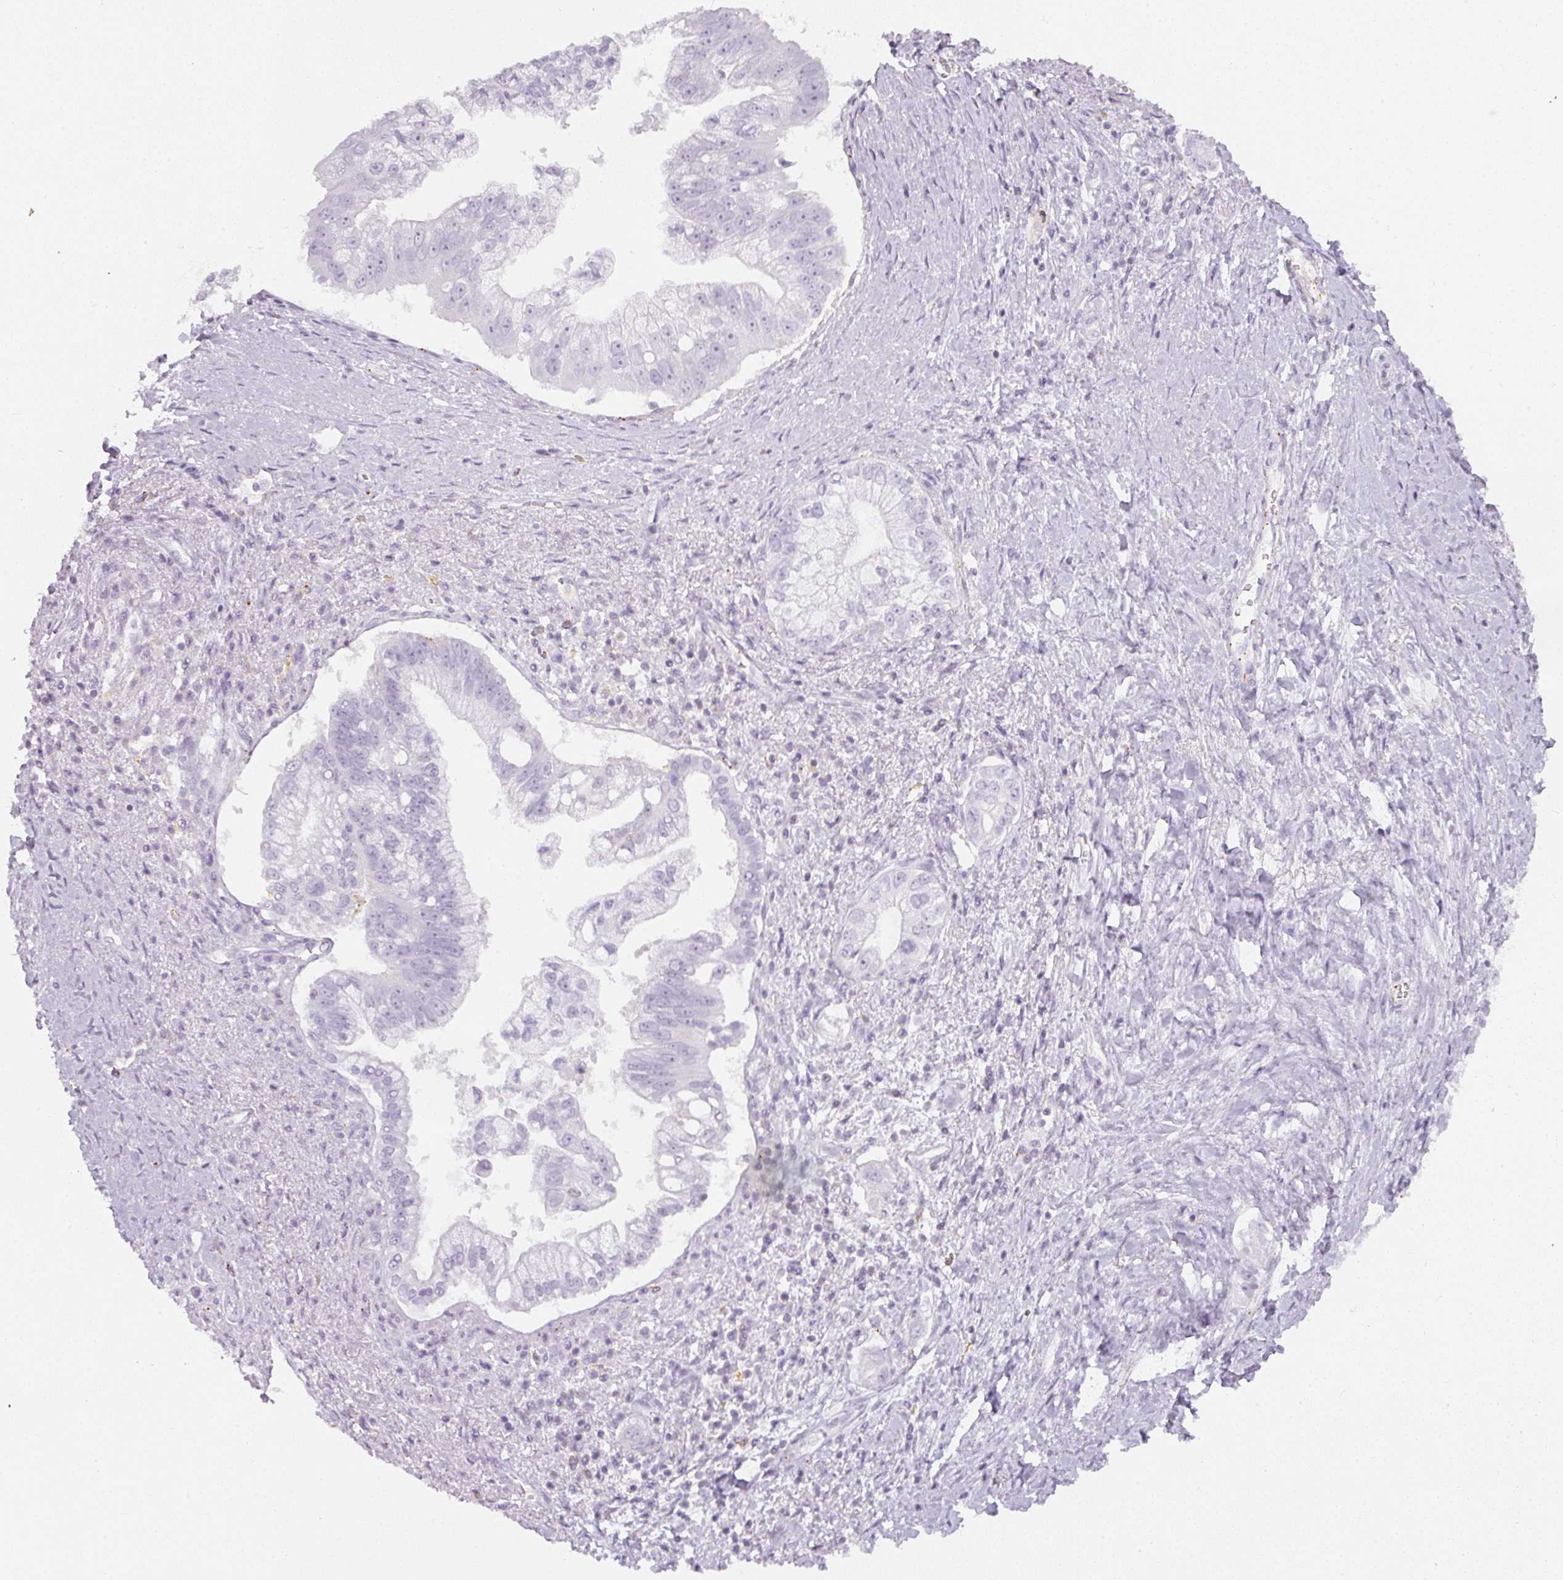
{"staining": {"intensity": "negative", "quantity": "none", "location": "none"}, "tissue": "pancreatic cancer", "cell_type": "Tumor cells", "image_type": "cancer", "snomed": [{"axis": "morphology", "description": "Adenocarcinoma, NOS"}, {"axis": "topography", "description": "Pancreas"}], "caption": "A high-resolution histopathology image shows immunohistochemistry staining of pancreatic cancer, which demonstrates no significant staining in tumor cells.", "gene": "TMEM42", "patient": {"sex": "male", "age": 70}}